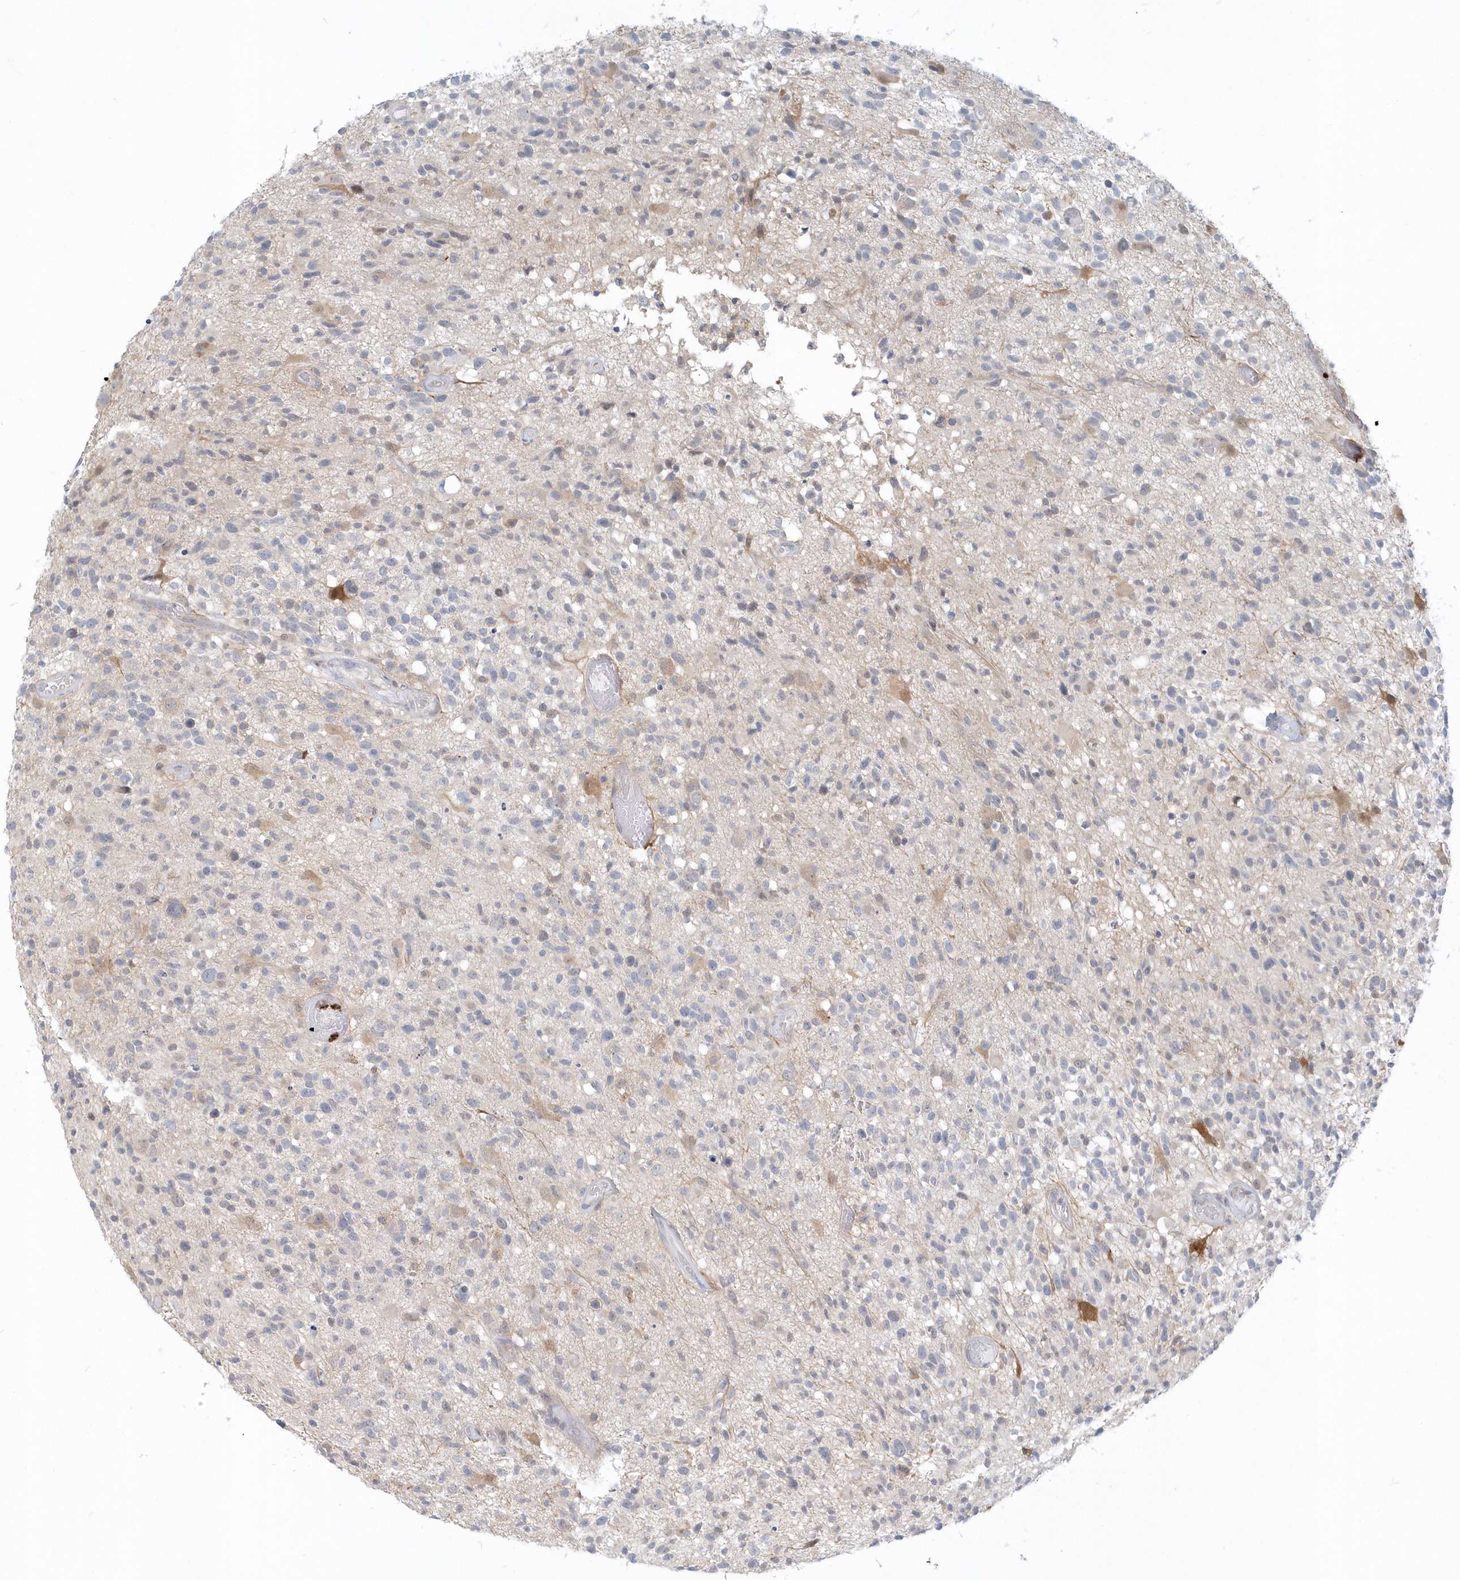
{"staining": {"intensity": "negative", "quantity": "none", "location": "none"}, "tissue": "glioma", "cell_type": "Tumor cells", "image_type": "cancer", "snomed": [{"axis": "morphology", "description": "Glioma, malignant, High grade"}, {"axis": "morphology", "description": "Glioblastoma, NOS"}, {"axis": "topography", "description": "Brain"}], "caption": "IHC photomicrograph of human high-grade glioma (malignant) stained for a protein (brown), which displays no staining in tumor cells. (DAB (3,3'-diaminobenzidine) IHC with hematoxylin counter stain).", "gene": "RNF7", "patient": {"sex": "male", "age": 60}}